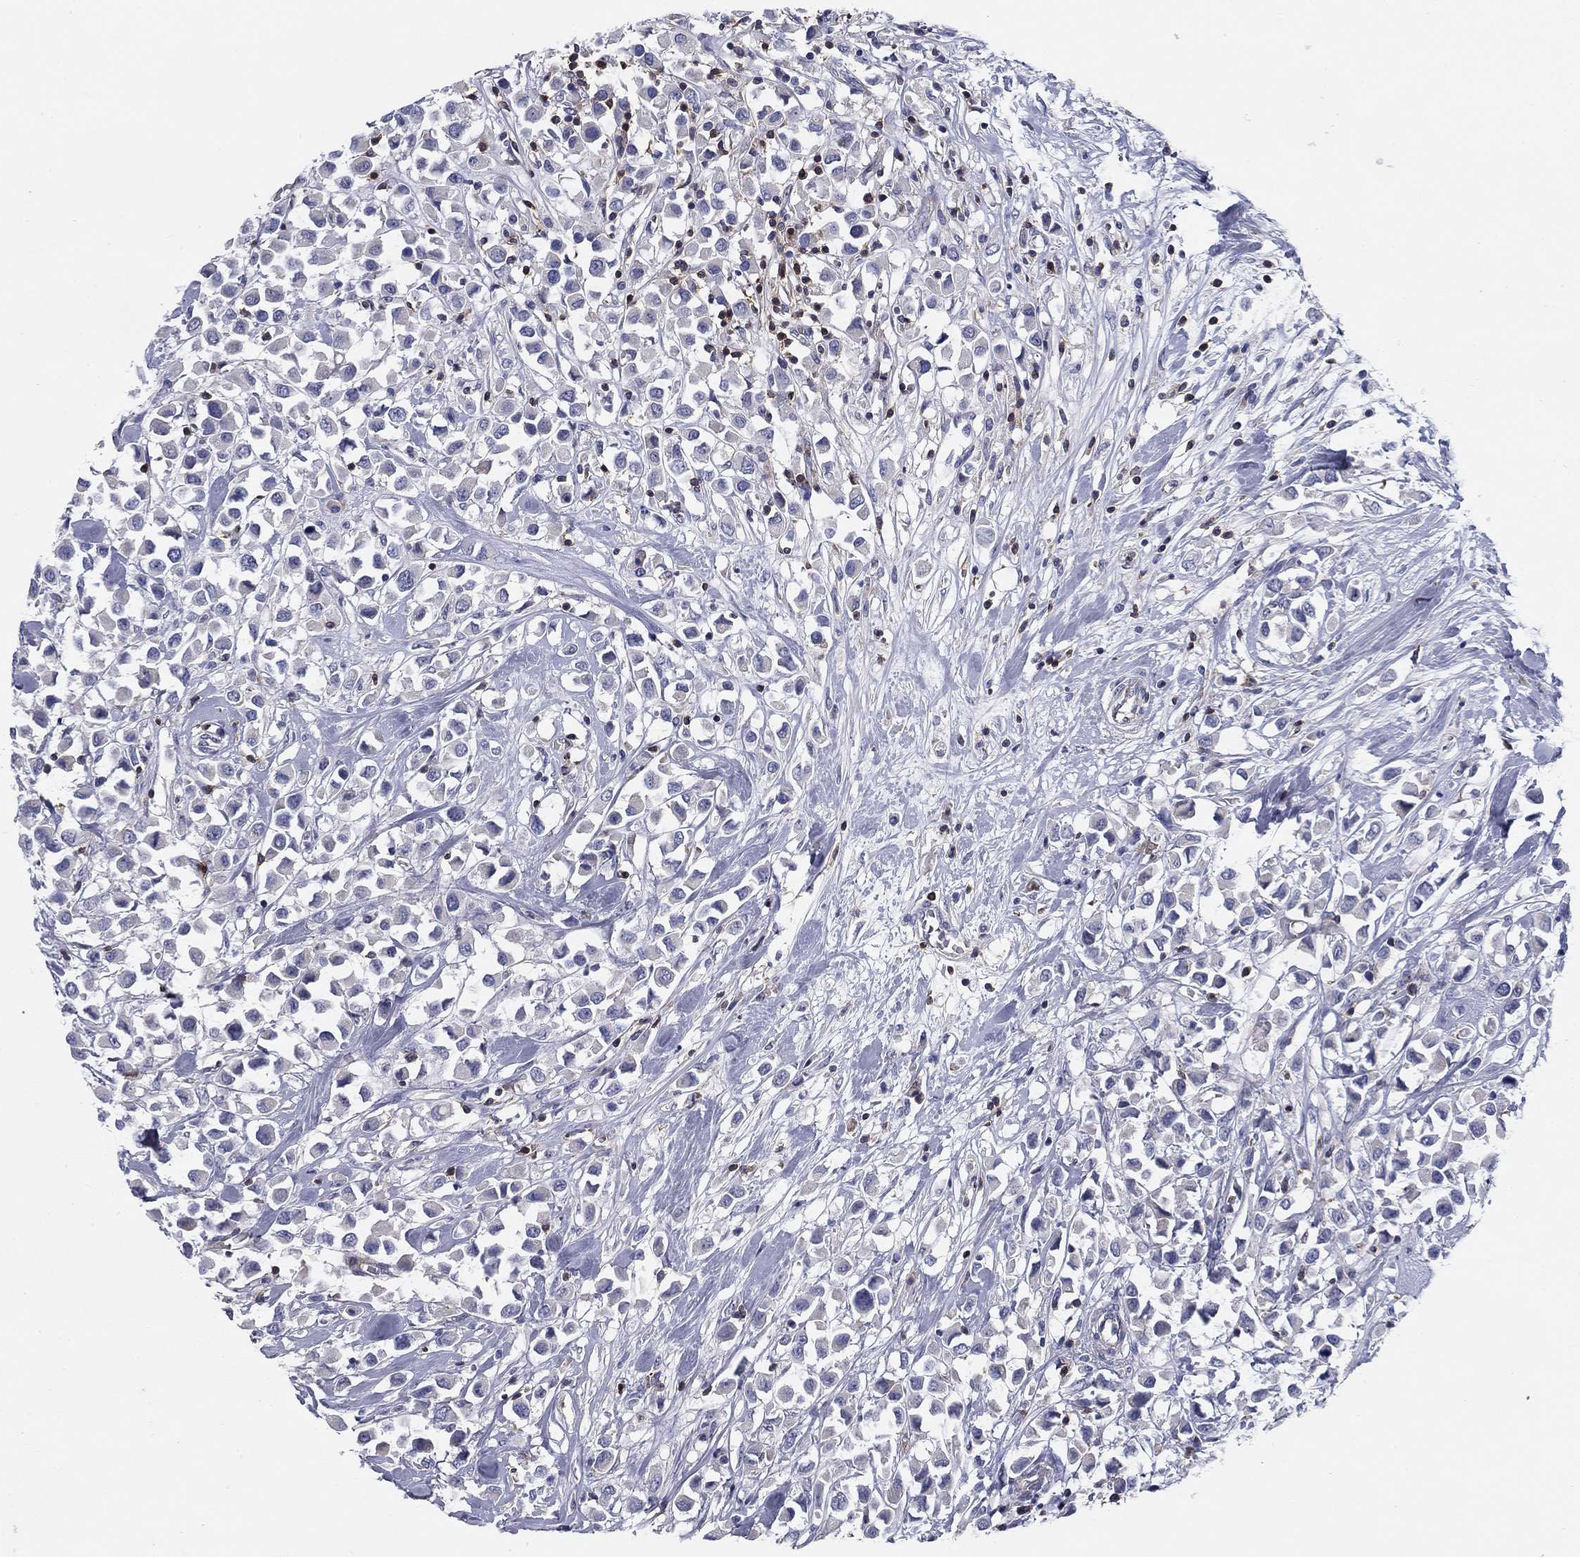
{"staining": {"intensity": "negative", "quantity": "none", "location": "none"}, "tissue": "breast cancer", "cell_type": "Tumor cells", "image_type": "cancer", "snomed": [{"axis": "morphology", "description": "Duct carcinoma"}, {"axis": "topography", "description": "Breast"}], "caption": "High power microscopy image of an immunohistochemistry histopathology image of breast infiltrating ductal carcinoma, revealing no significant positivity in tumor cells.", "gene": "SIT1", "patient": {"sex": "female", "age": 61}}